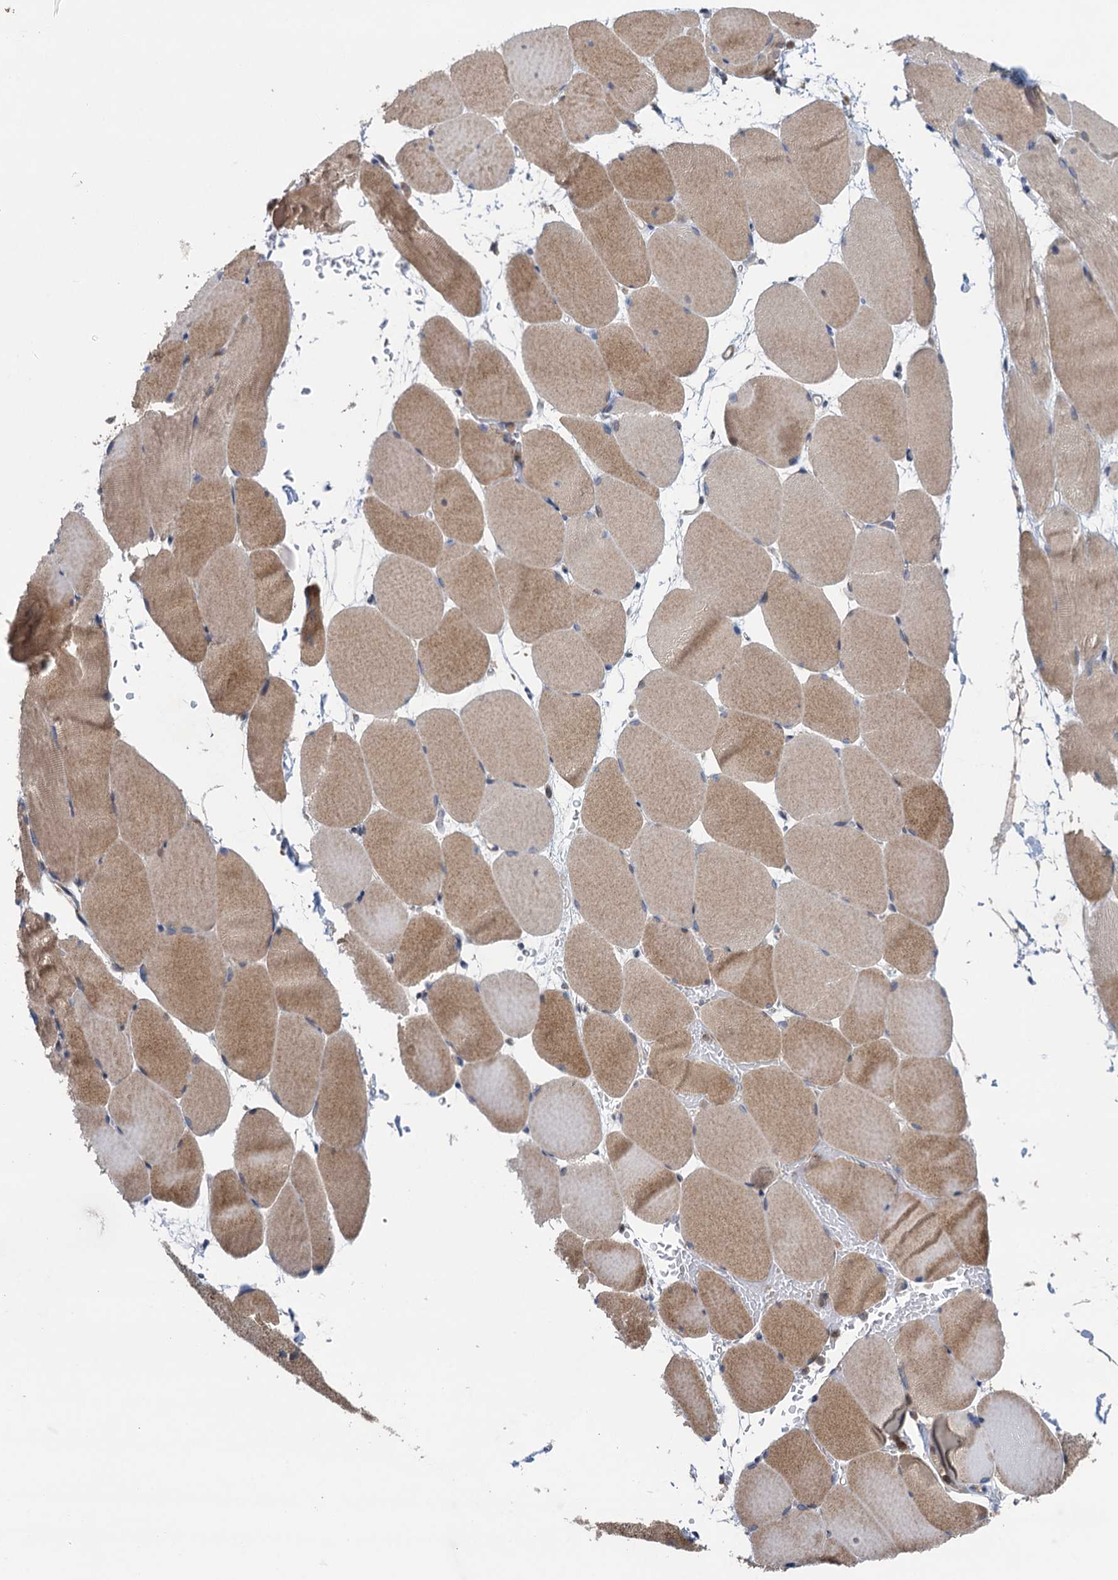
{"staining": {"intensity": "moderate", "quantity": "25%-75%", "location": "cytoplasmic/membranous"}, "tissue": "skeletal muscle", "cell_type": "Myocytes", "image_type": "normal", "snomed": [{"axis": "morphology", "description": "Normal tissue, NOS"}, {"axis": "topography", "description": "Skeletal muscle"}, {"axis": "topography", "description": "Parathyroid gland"}], "caption": "A high-resolution histopathology image shows IHC staining of benign skeletal muscle, which displays moderate cytoplasmic/membranous expression in approximately 25%-75% of myocytes. (DAB IHC with brightfield microscopy, high magnification).", "gene": "CNTN5", "patient": {"sex": "female", "age": 37}}